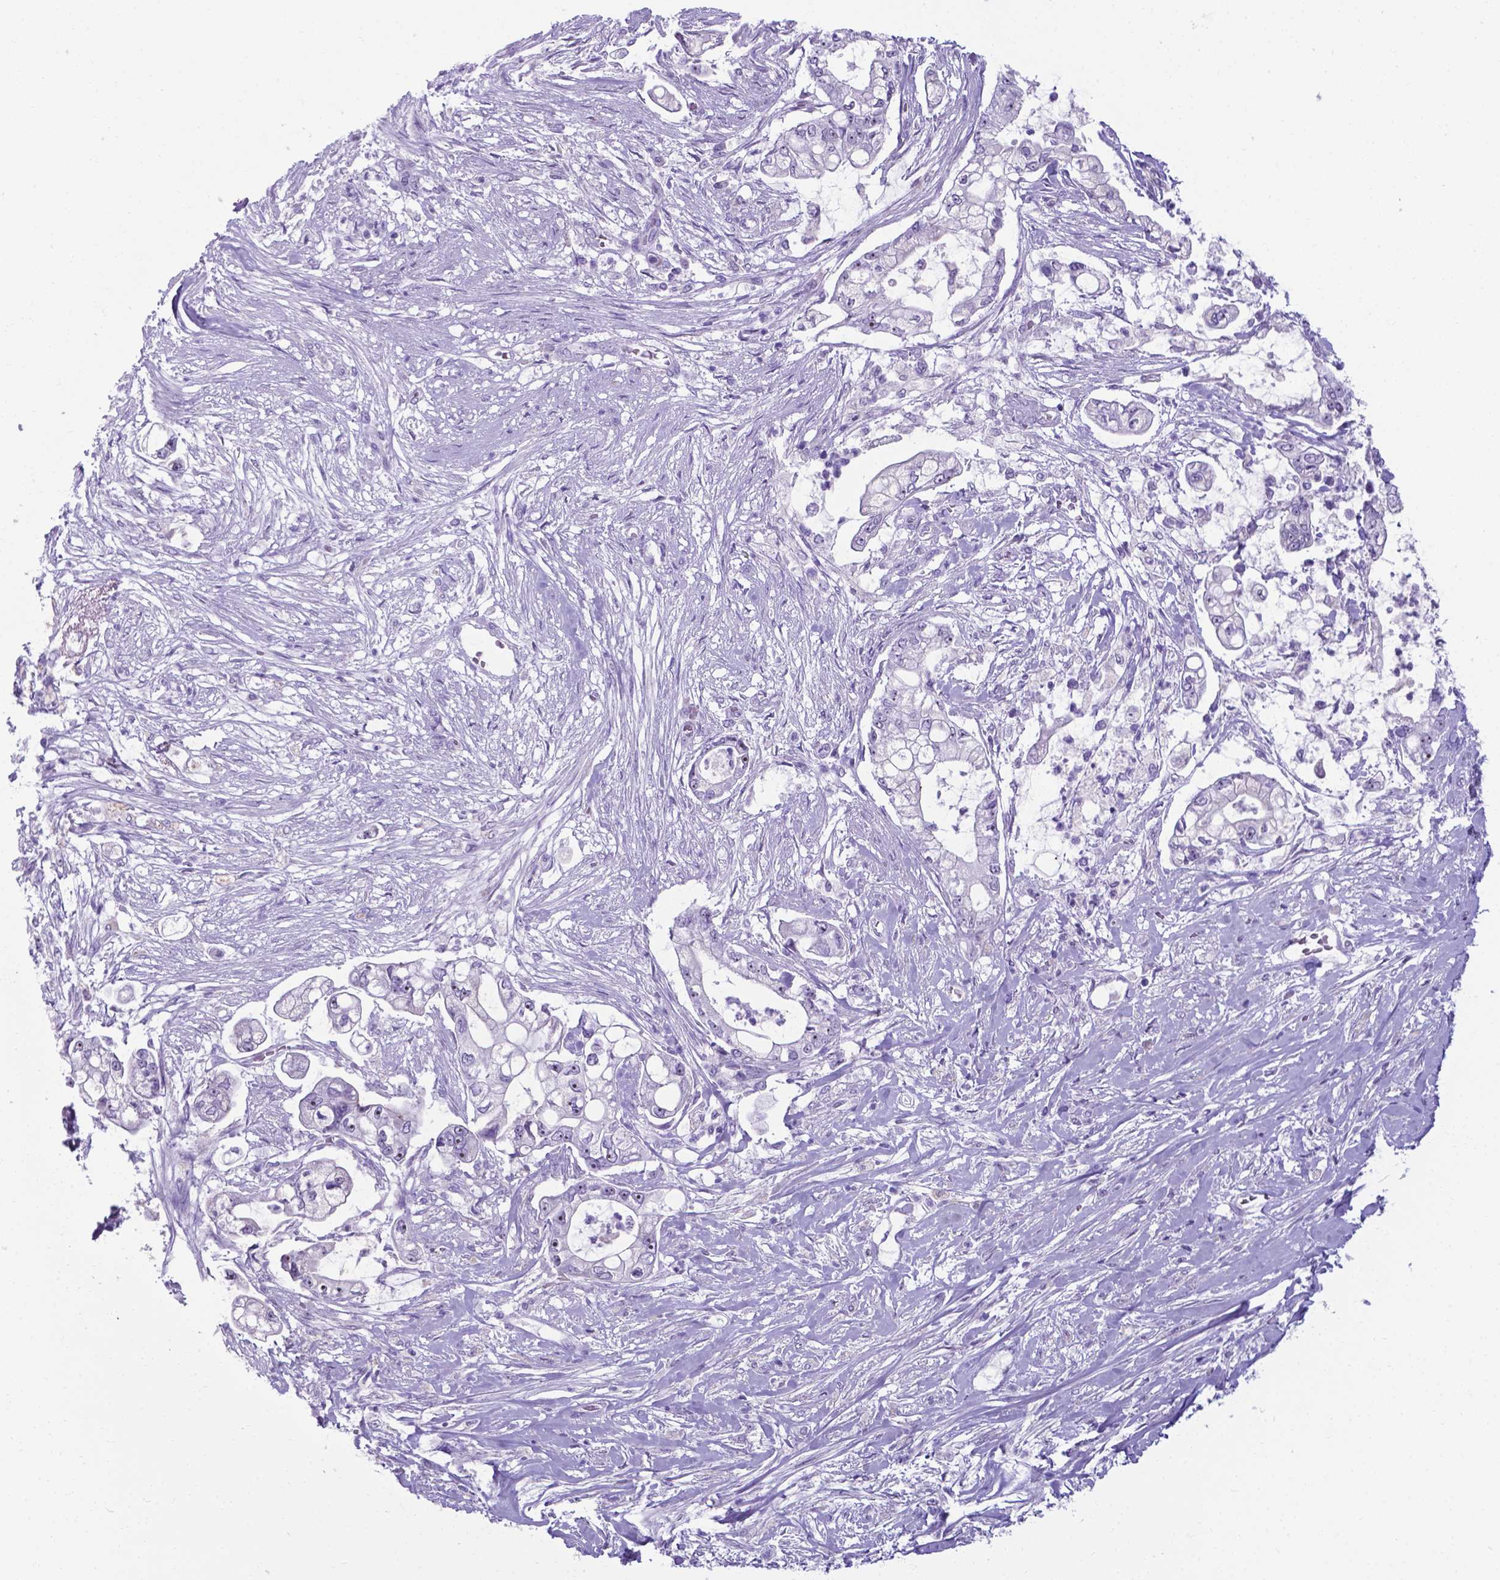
{"staining": {"intensity": "negative", "quantity": "none", "location": "none"}, "tissue": "pancreatic cancer", "cell_type": "Tumor cells", "image_type": "cancer", "snomed": [{"axis": "morphology", "description": "Adenocarcinoma, NOS"}, {"axis": "topography", "description": "Pancreas"}], "caption": "Tumor cells show no significant protein expression in pancreatic cancer. (DAB (3,3'-diaminobenzidine) IHC visualized using brightfield microscopy, high magnification).", "gene": "AP5B1", "patient": {"sex": "female", "age": 69}}